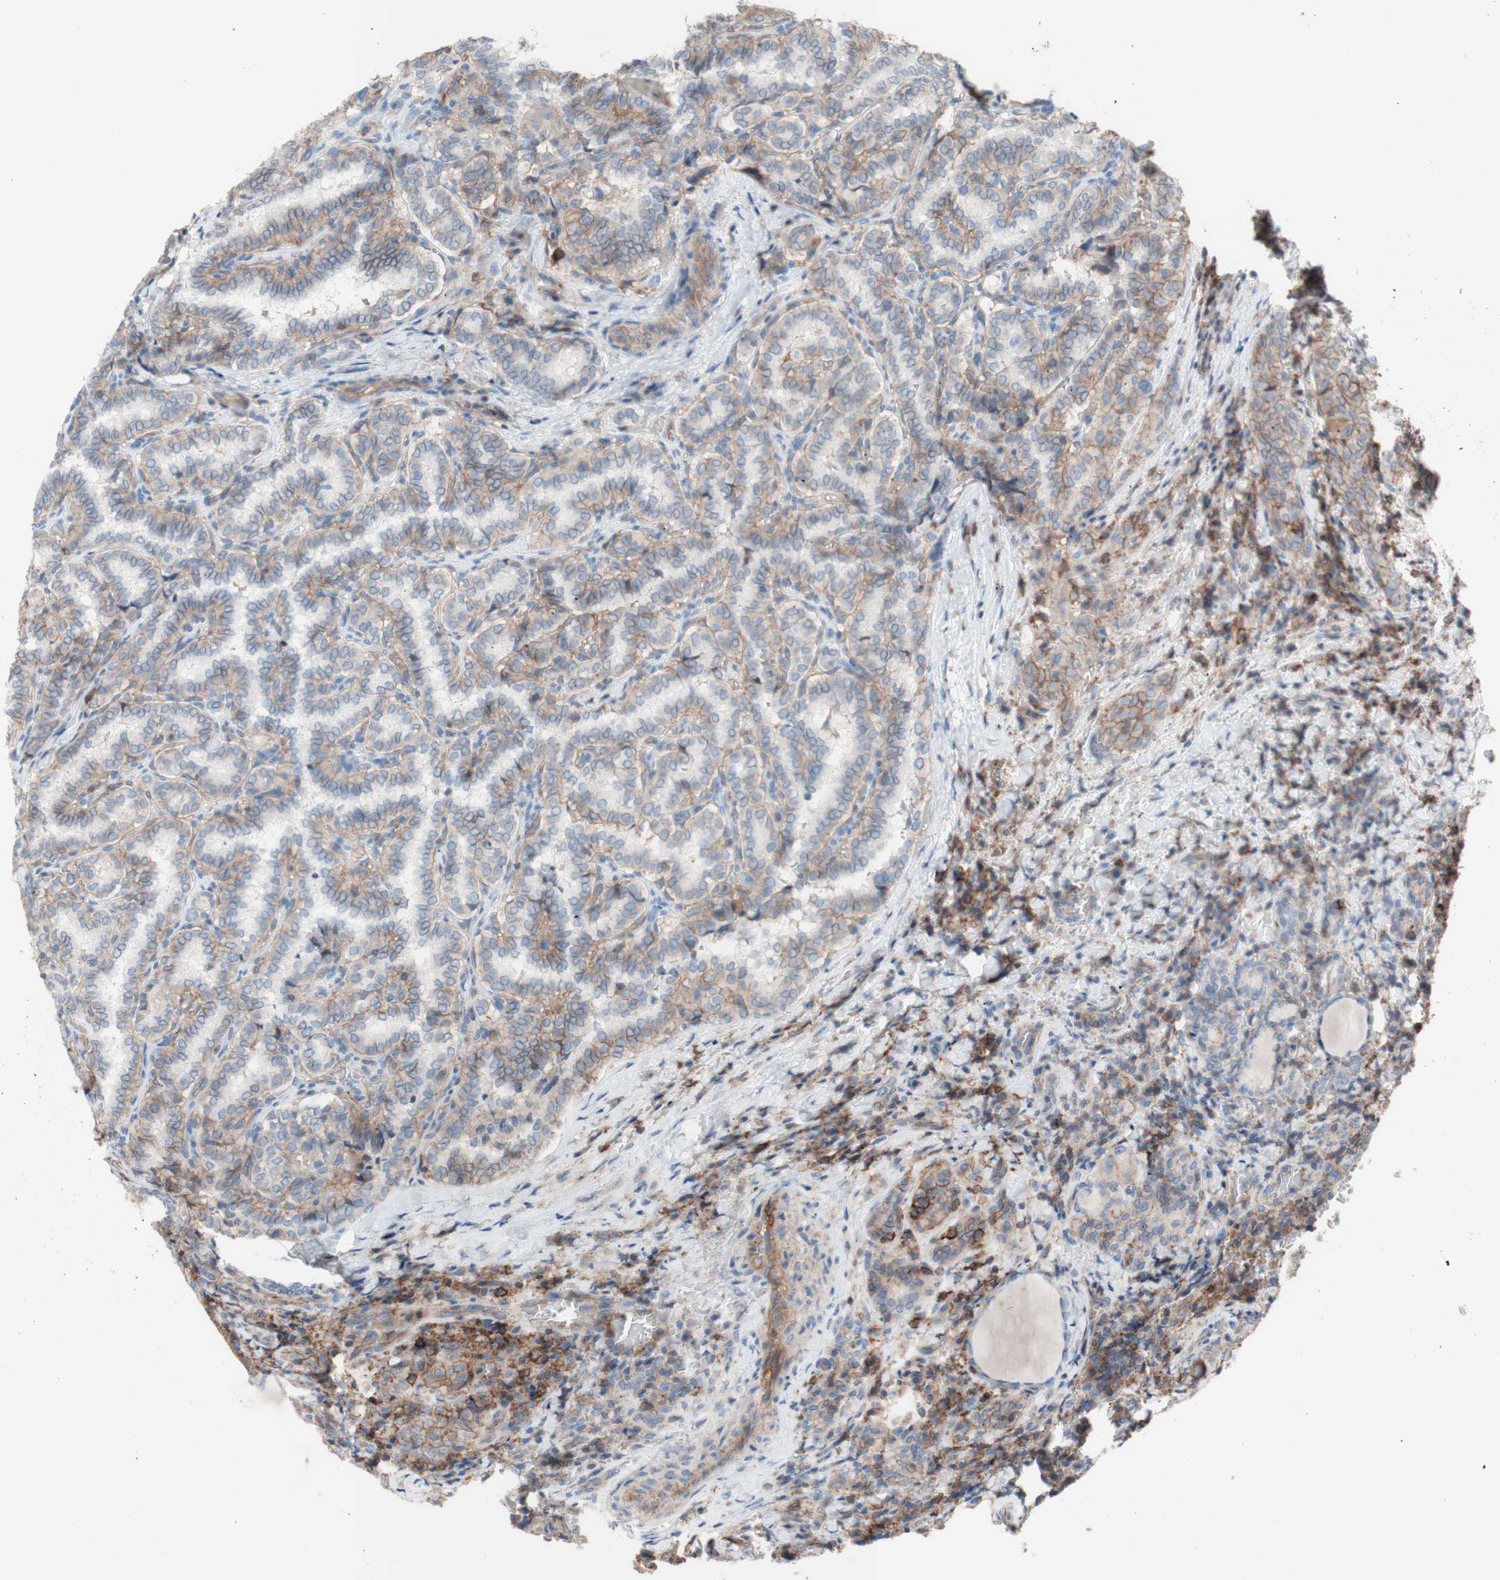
{"staining": {"intensity": "weak", "quantity": ">75%", "location": "cytoplasmic/membranous"}, "tissue": "thyroid cancer", "cell_type": "Tumor cells", "image_type": "cancer", "snomed": [{"axis": "morphology", "description": "Normal tissue, NOS"}, {"axis": "morphology", "description": "Papillary adenocarcinoma, NOS"}, {"axis": "topography", "description": "Thyroid gland"}], "caption": "Thyroid cancer (papillary adenocarcinoma) tissue reveals weak cytoplasmic/membranous staining in approximately >75% of tumor cells, visualized by immunohistochemistry.", "gene": "CD46", "patient": {"sex": "female", "age": 30}}